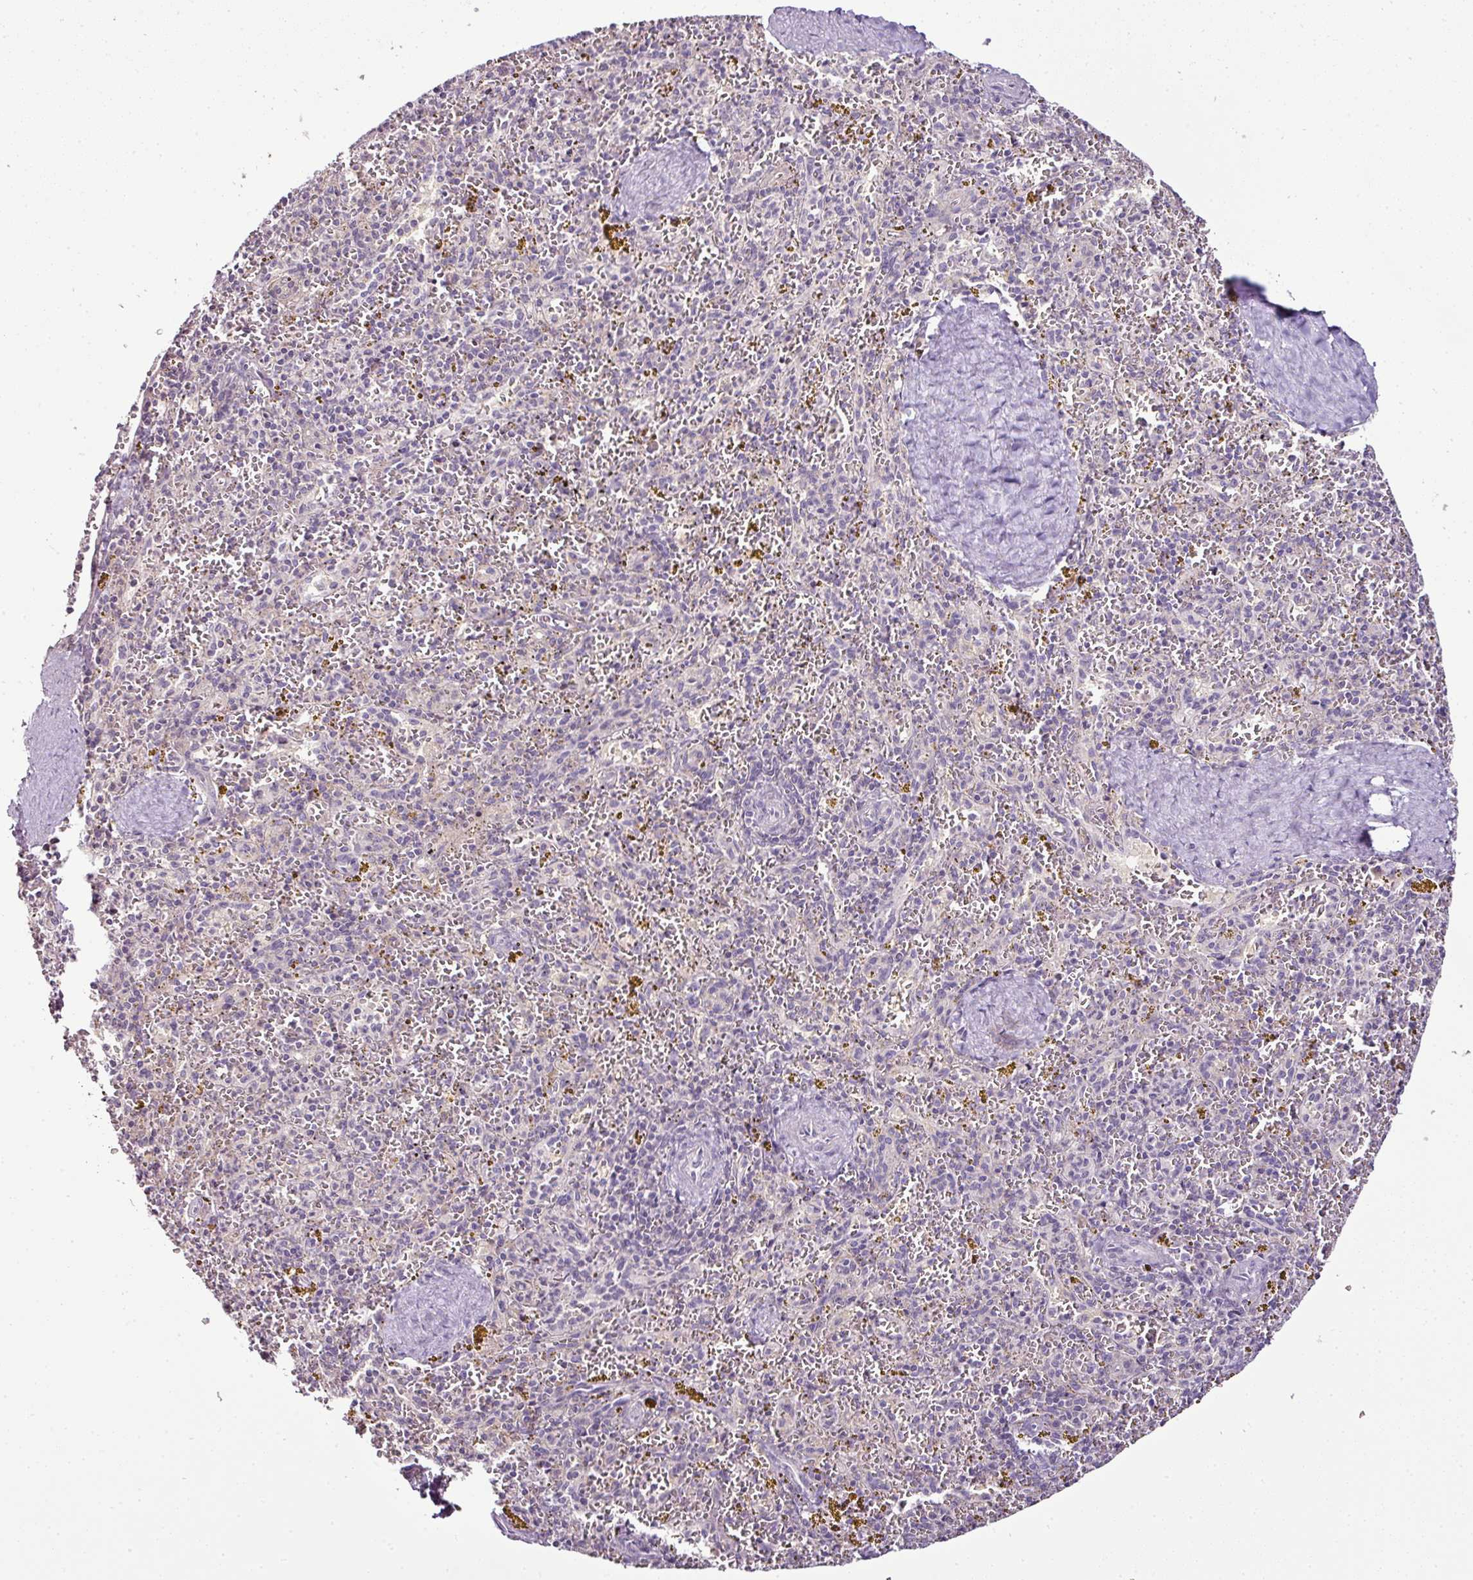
{"staining": {"intensity": "negative", "quantity": "none", "location": "none"}, "tissue": "spleen", "cell_type": "Cells in red pulp", "image_type": "normal", "snomed": [{"axis": "morphology", "description": "Normal tissue, NOS"}, {"axis": "topography", "description": "Spleen"}], "caption": "Immunohistochemical staining of benign human spleen exhibits no significant expression in cells in red pulp. (IHC, brightfield microscopy, high magnification).", "gene": "TEX30", "patient": {"sex": "male", "age": 57}}